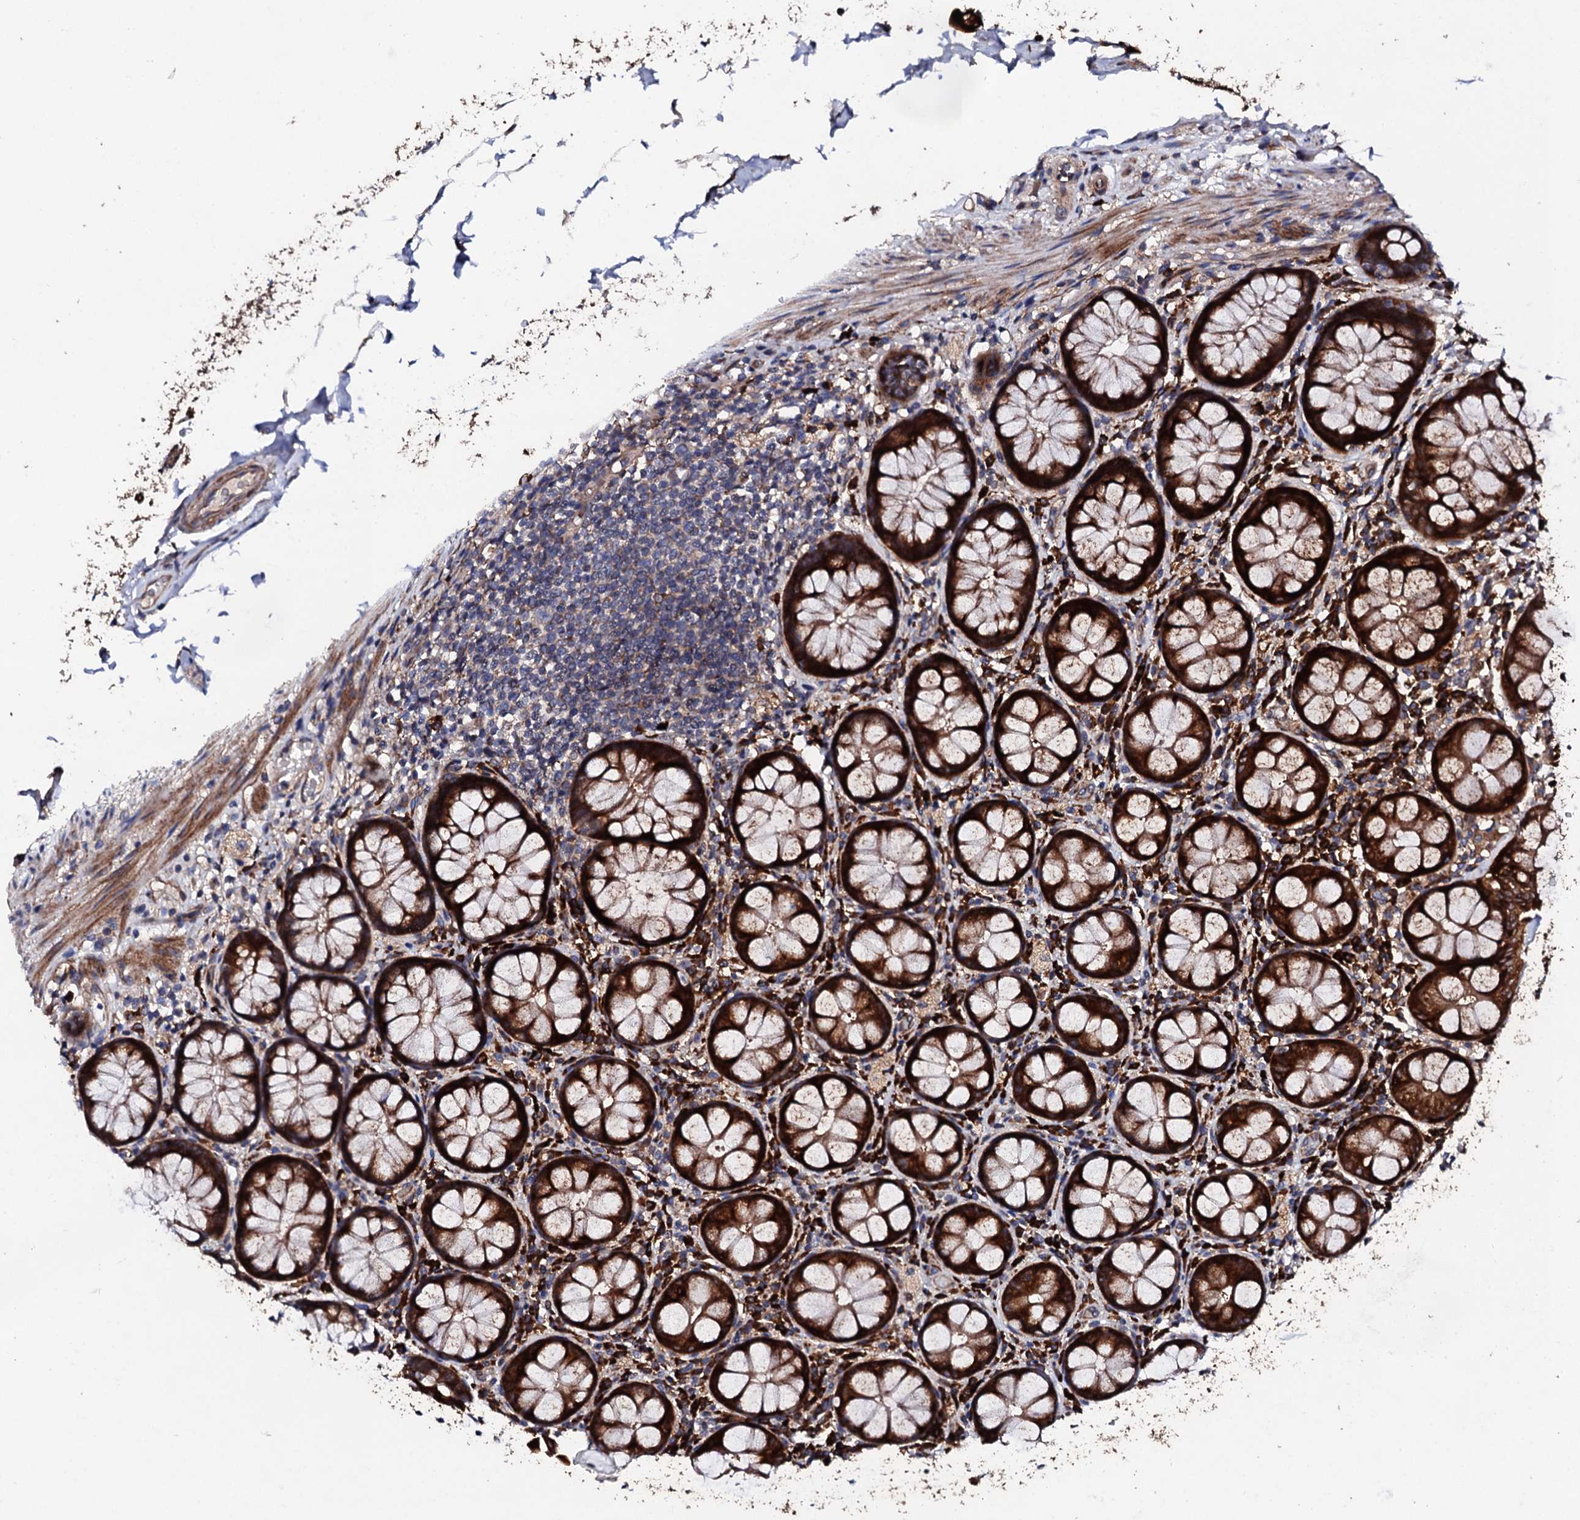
{"staining": {"intensity": "strong", "quantity": ">75%", "location": "cytoplasmic/membranous"}, "tissue": "rectum", "cell_type": "Glandular cells", "image_type": "normal", "snomed": [{"axis": "morphology", "description": "Normal tissue, NOS"}, {"axis": "topography", "description": "Rectum"}], "caption": "Immunohistochemistry histopathology image of normal human rectum stained for a protein (brown), which displays high levels of strong cytoplasmic/membranous positivity in about >75% of glandular cells.", "gene": "LIPT2", "patient": {"sex": "male", "age": 83}}